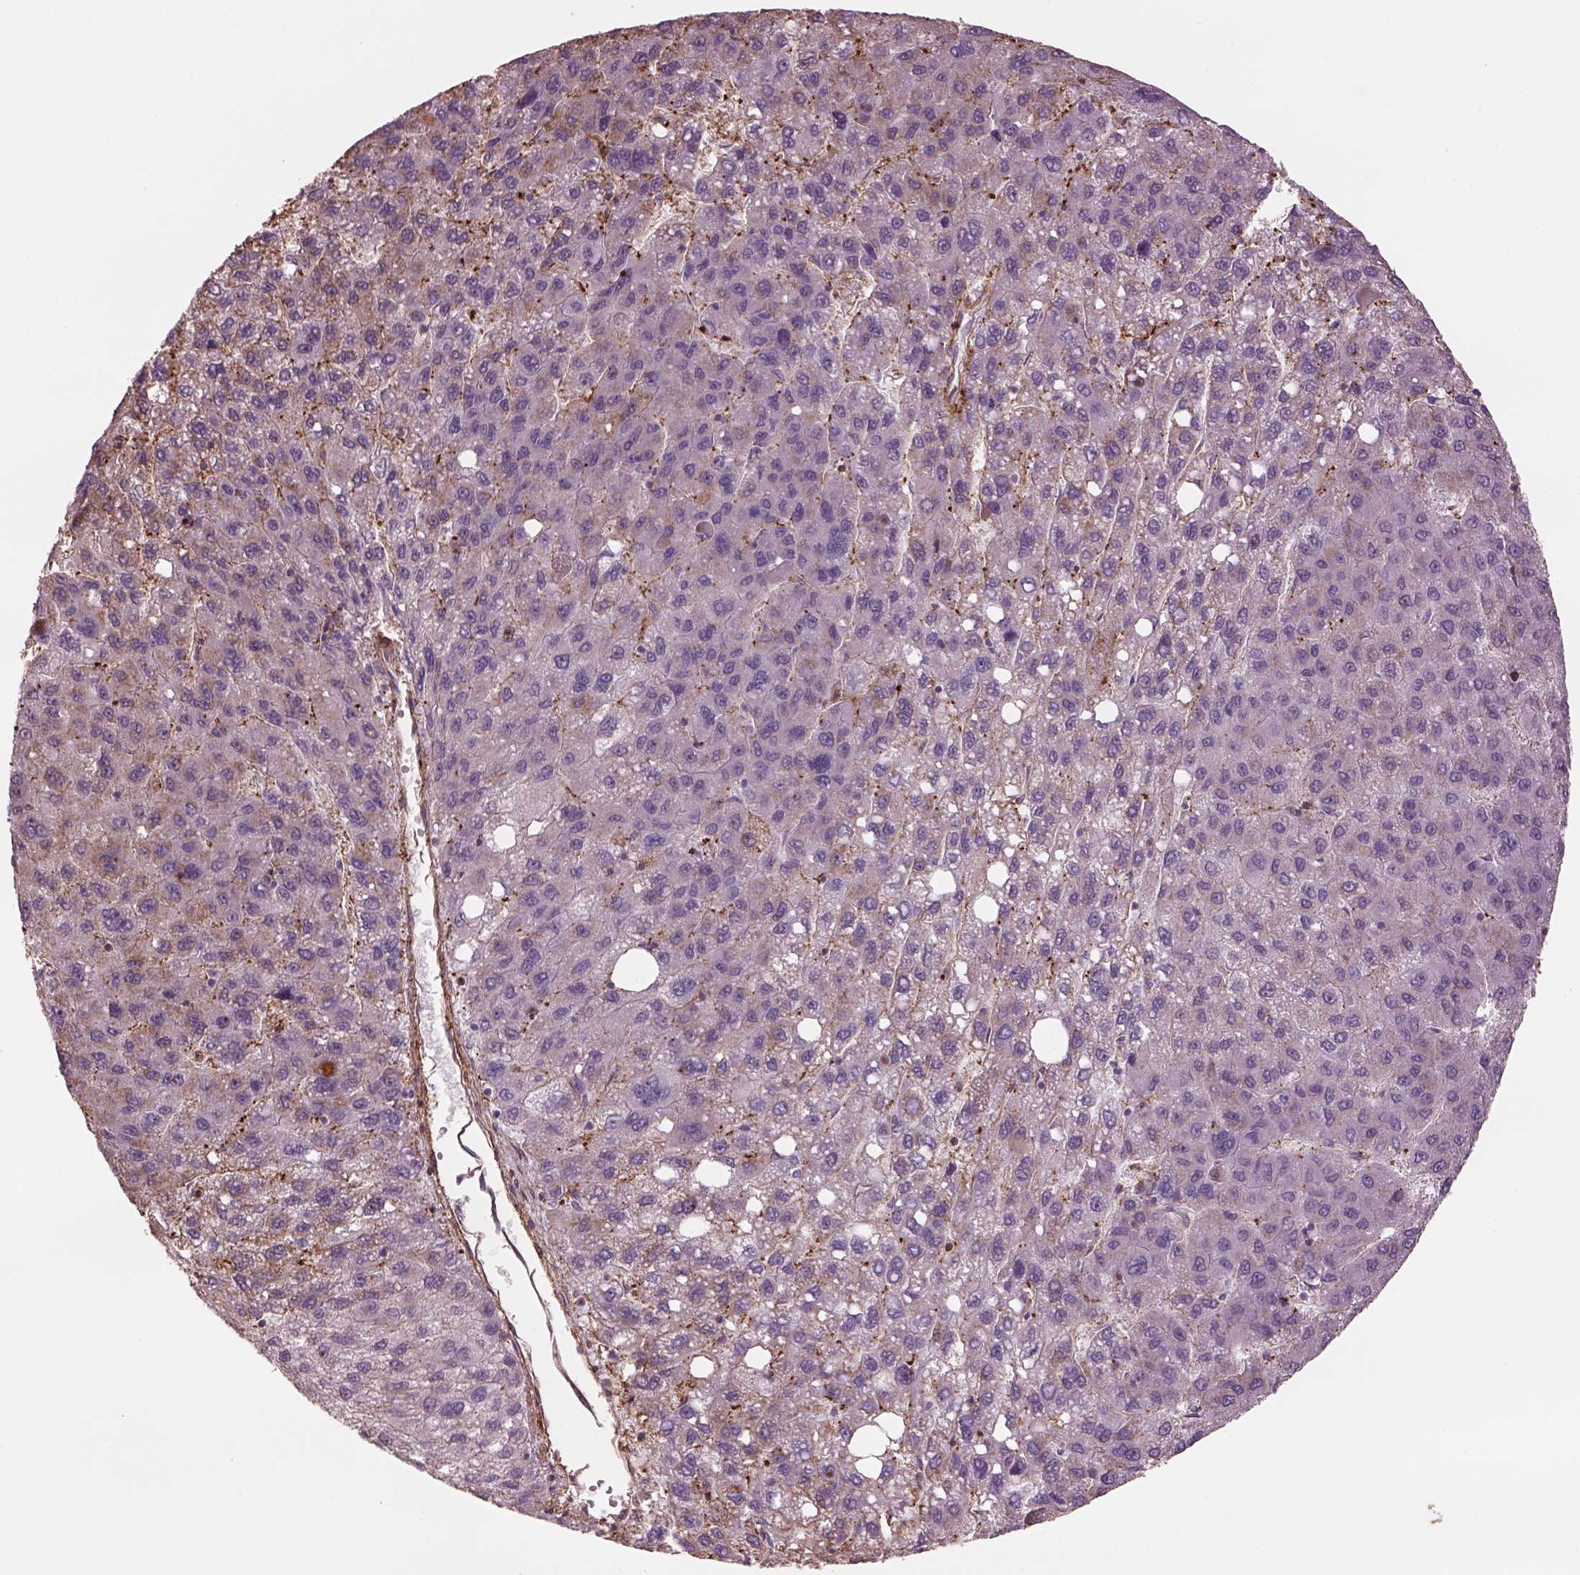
{"staining": {"intensity": "negative", "quantity": "none", "location": "none"}, "tissue": "liver cancer", "cell_type": "Tumor cells", "image_type": "cancer", "snomed": [{"axis": "morphology", "description": "Carcinoma, Hepatocellular, NOS"}, {"axis": "topography", "description": "Liver"}], "caption": "IHC micrograph of neoplastic tissue: human liver hepatocellular carcinoma stained with DAB (3,3'-diaminobenzidine) exhibits no significant protein expression in tumor cells.", "gene": "LIN7A", "patient": {"sex": "female", "age": 82}}